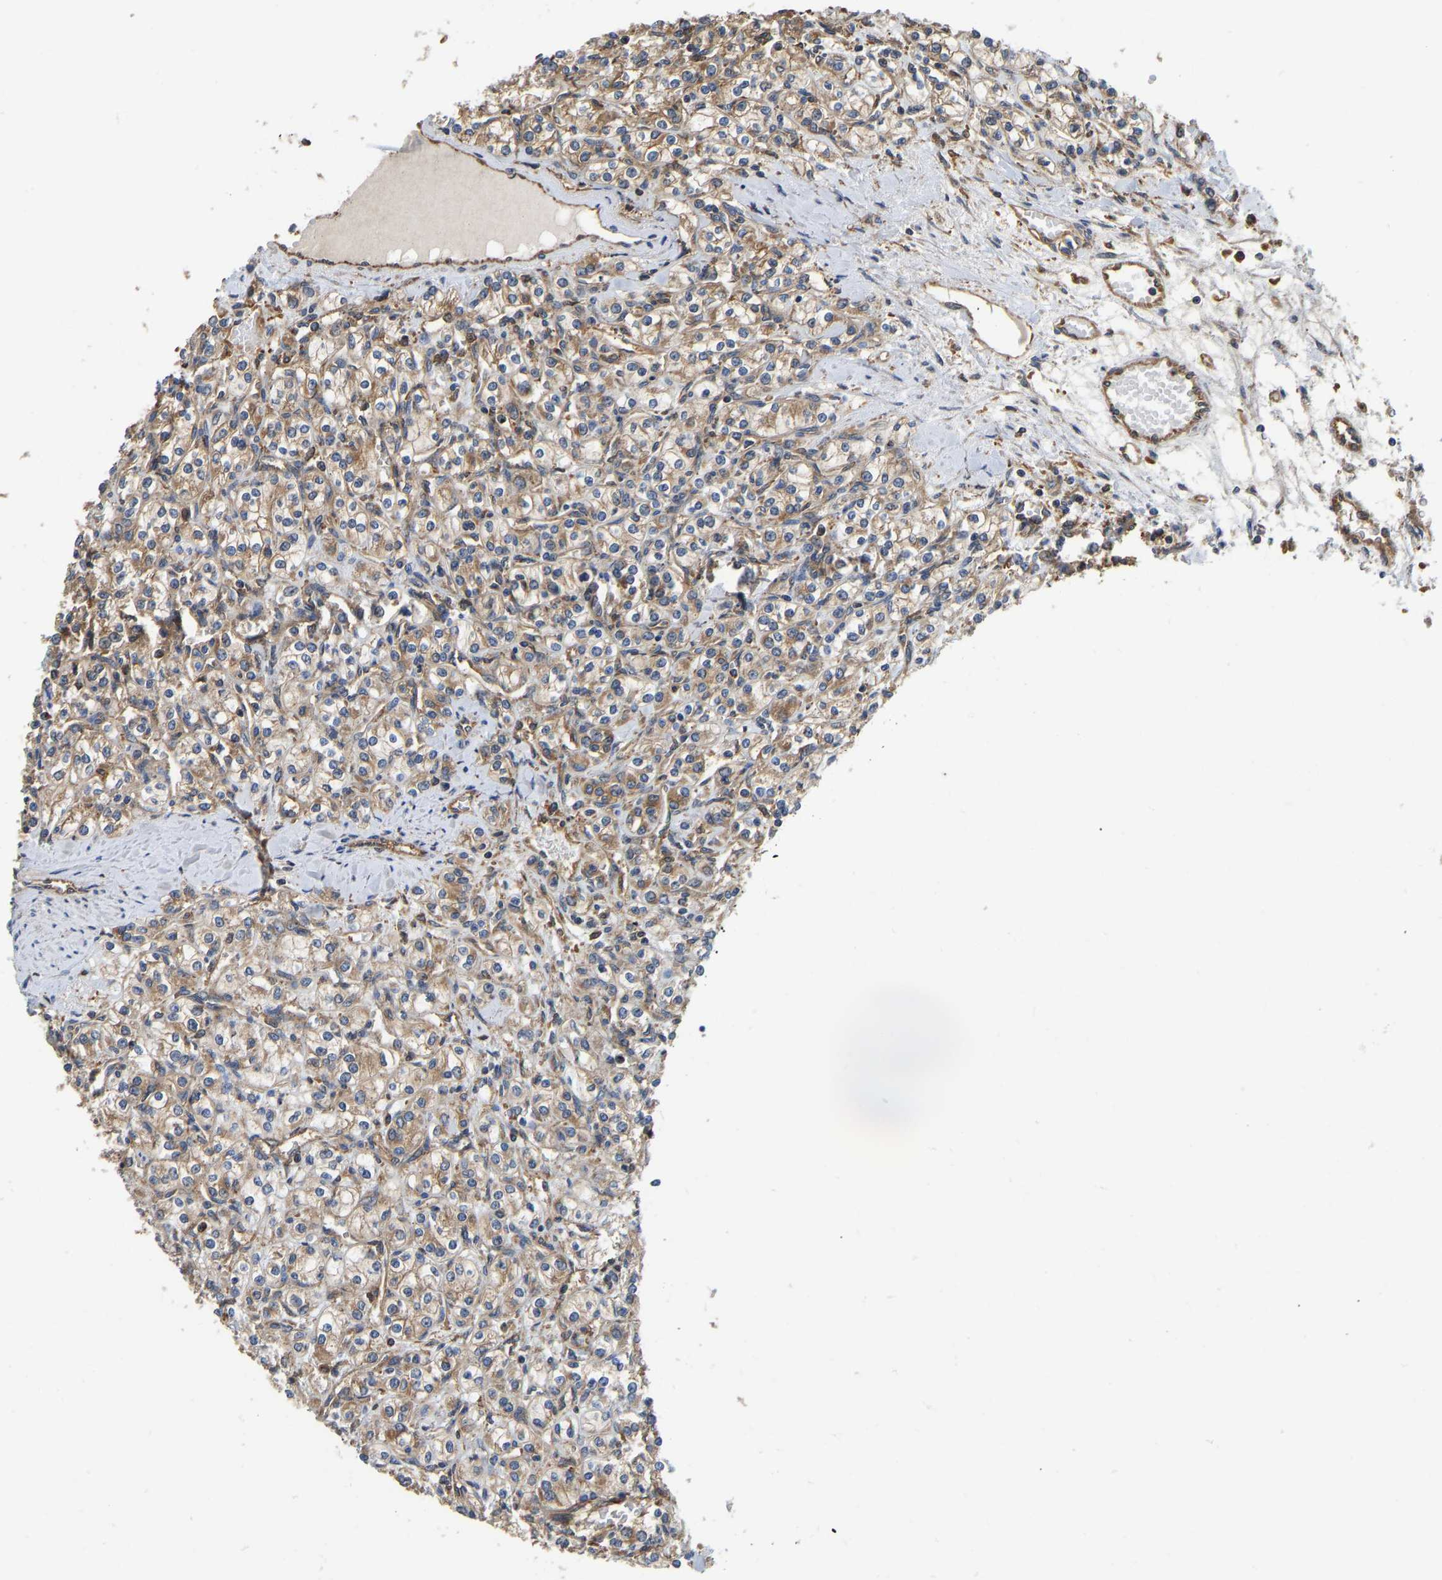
{"staining": {"intensity": "moderate", "quantity": ">75%", "location": "cytoplasmic/membranous"}, "tissue": "renal cancer", "cell_type": "Tumor cells", "image_type": "cancer", "snomed": [{"axis": "morphology", "description": "Adenocarcinoma, NOS"}, {"axis": "topography", "description": "Kidney"}], "caption": "There is medium levels of moderate cytoplasmic/membranous positivity in tumor cells of adenocarcinoma (renal), as demonstrated by immunohistochemical staining (brown color).", "gene": "FLNB", "patient": {"sex": "male", "age": 77}}